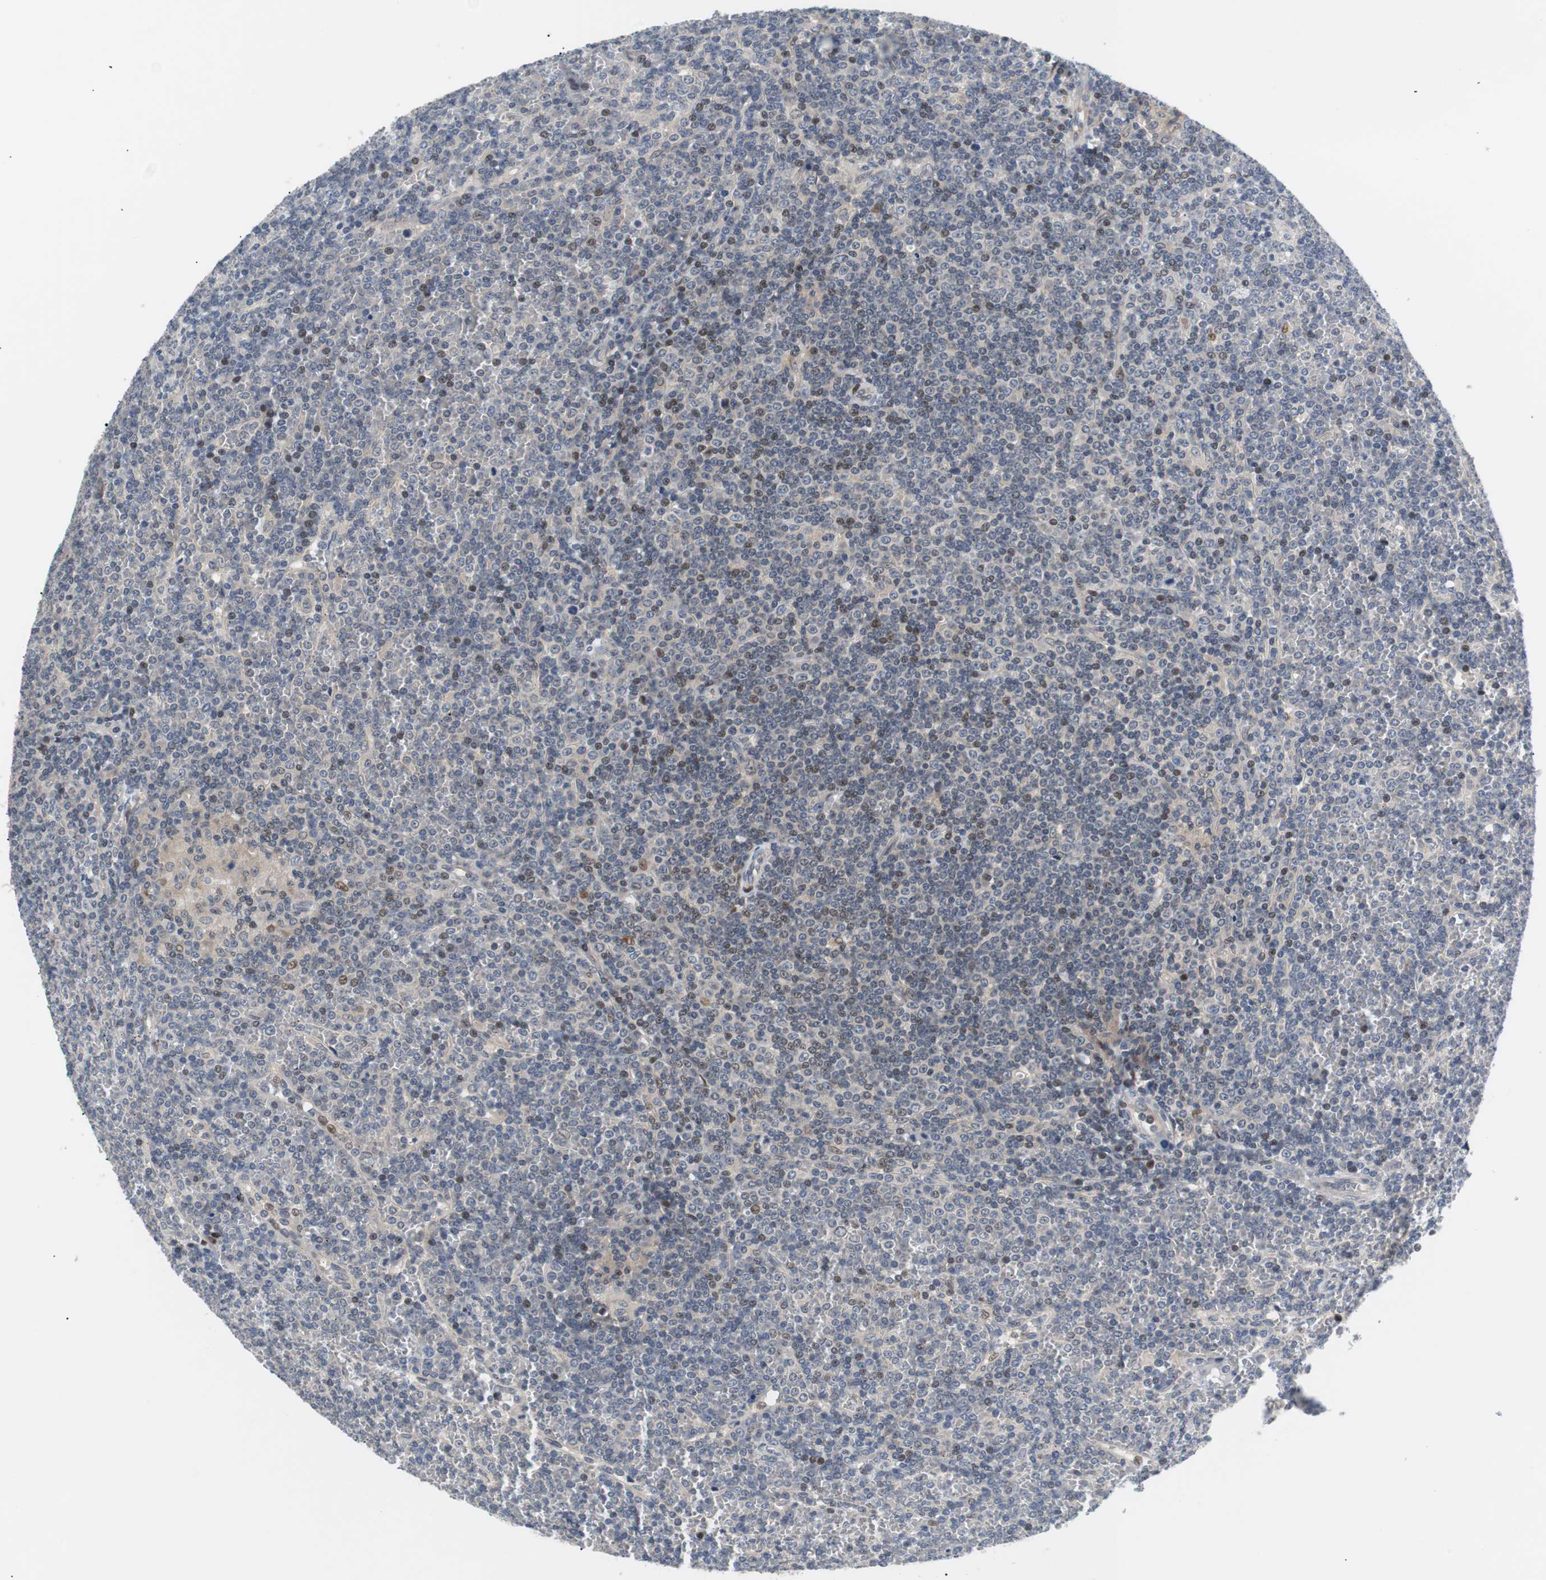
{"staining": {"intensity": "weak", "quantity": "25%-75%", "location": "nuclear"}, "tissue": "lymphoma", "cell_type": "Tumor cells", "image_type": "cancer", "snomed": [{"axis": "morphology", "description": "Malignant lymphoma, non-Hodgkin's type, Low grade"}, {"axis": "topography", "description": "Spleen"}], "caption": "The micrograph demonstrates a brown stain indicating the presence of a protein in the nuclear of tumor cells in lymphoma. Immunohistochemistry (ihc) stains the protein of interest in brown and the nuclei are stained blue.", "gene": "MAP2K4", "patient": {"sex": "female", "age": 19}}